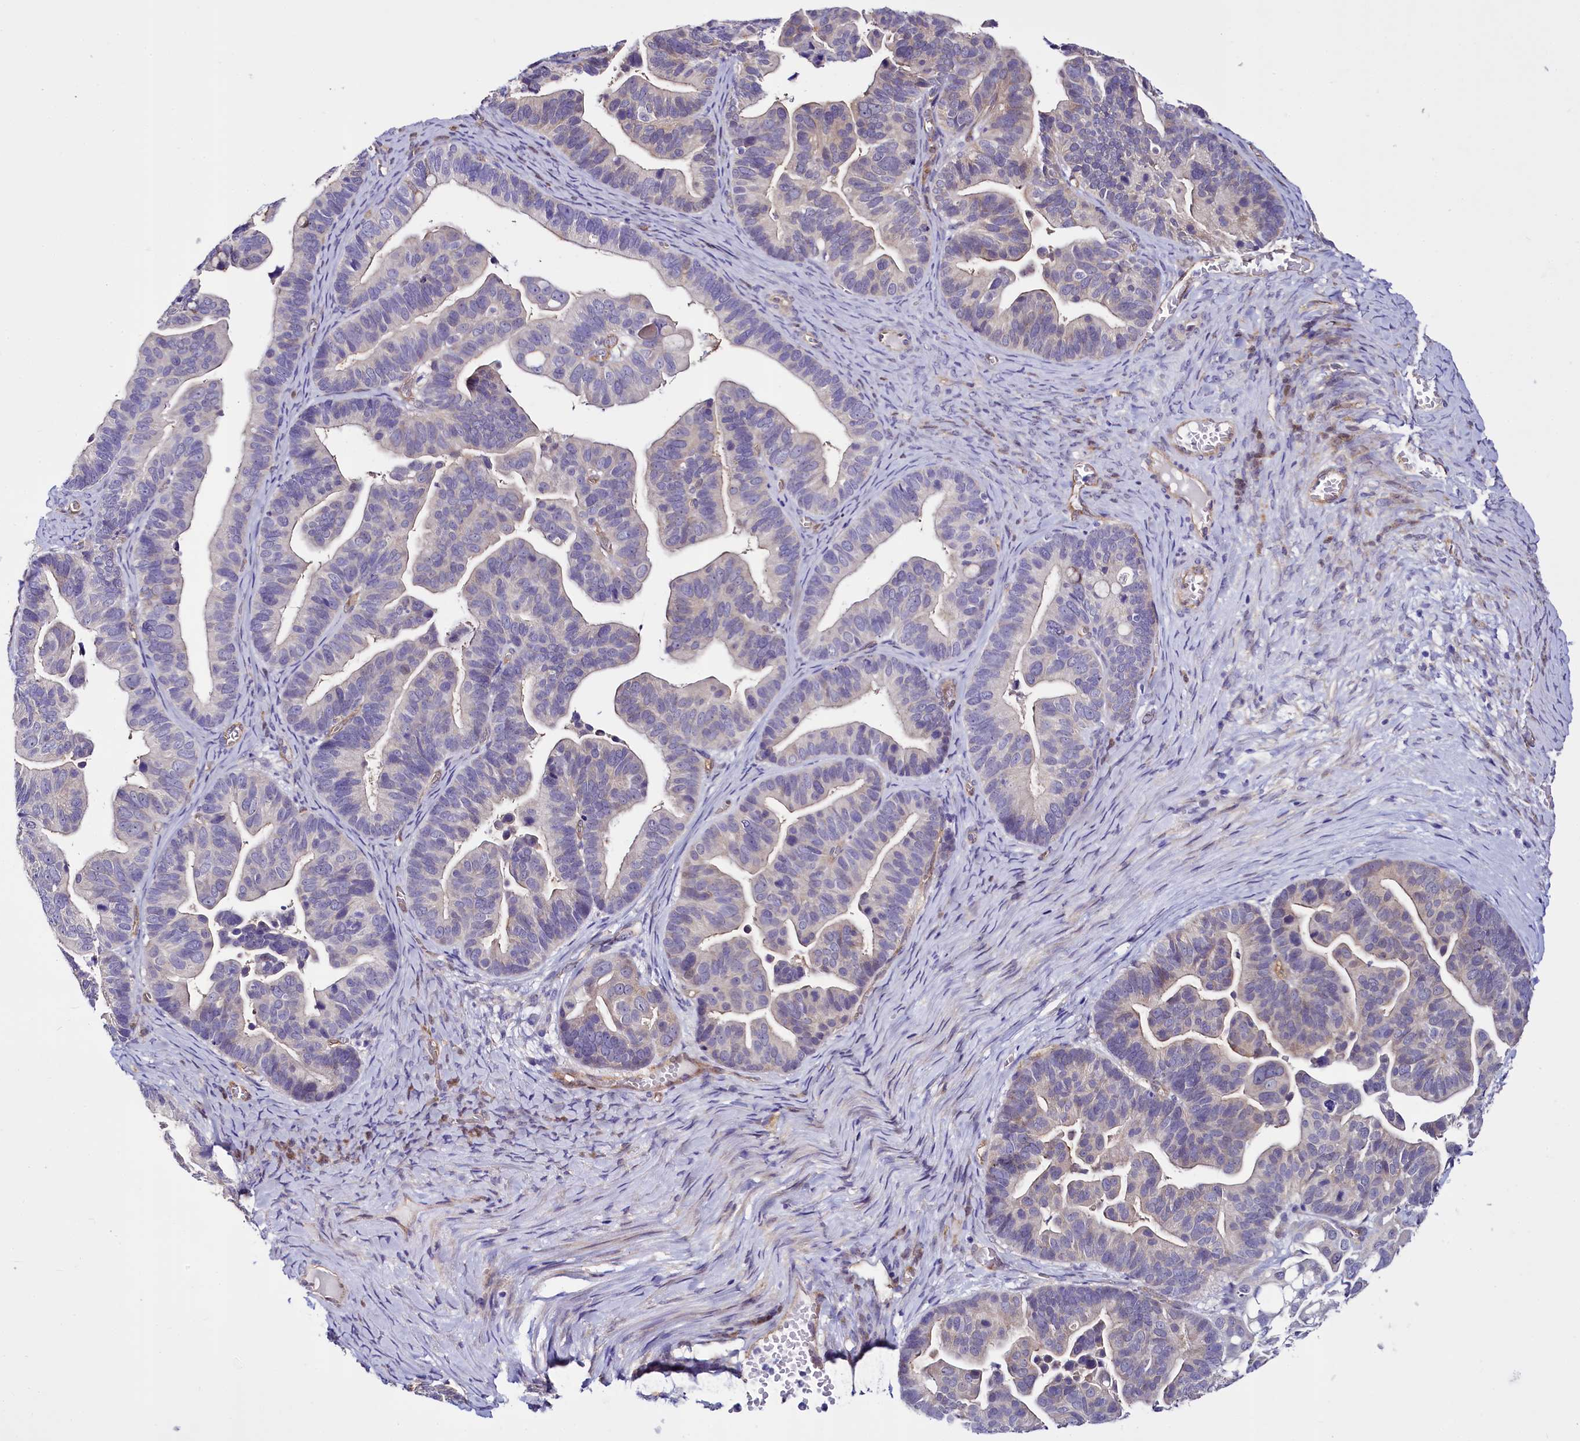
{"staining": {"intensity": "negative", "quantity": "none", "location": "none"}, "tissue": "ovarian cancer", "cell_type": "Tumor cells", "image_type": "cancer", "snomed": [{"axis": "morphology", "description": "Cystadenocarcinoma, serous, NOS"}, {"axis": "topography", "description": "Ovary"}], "caption": "Human ovarian cancer stained for a protein using IHC demonstrates no expression in tumor cells.", "gene": "STXBP1", "patient": {"sex": "female", "age": 56}}